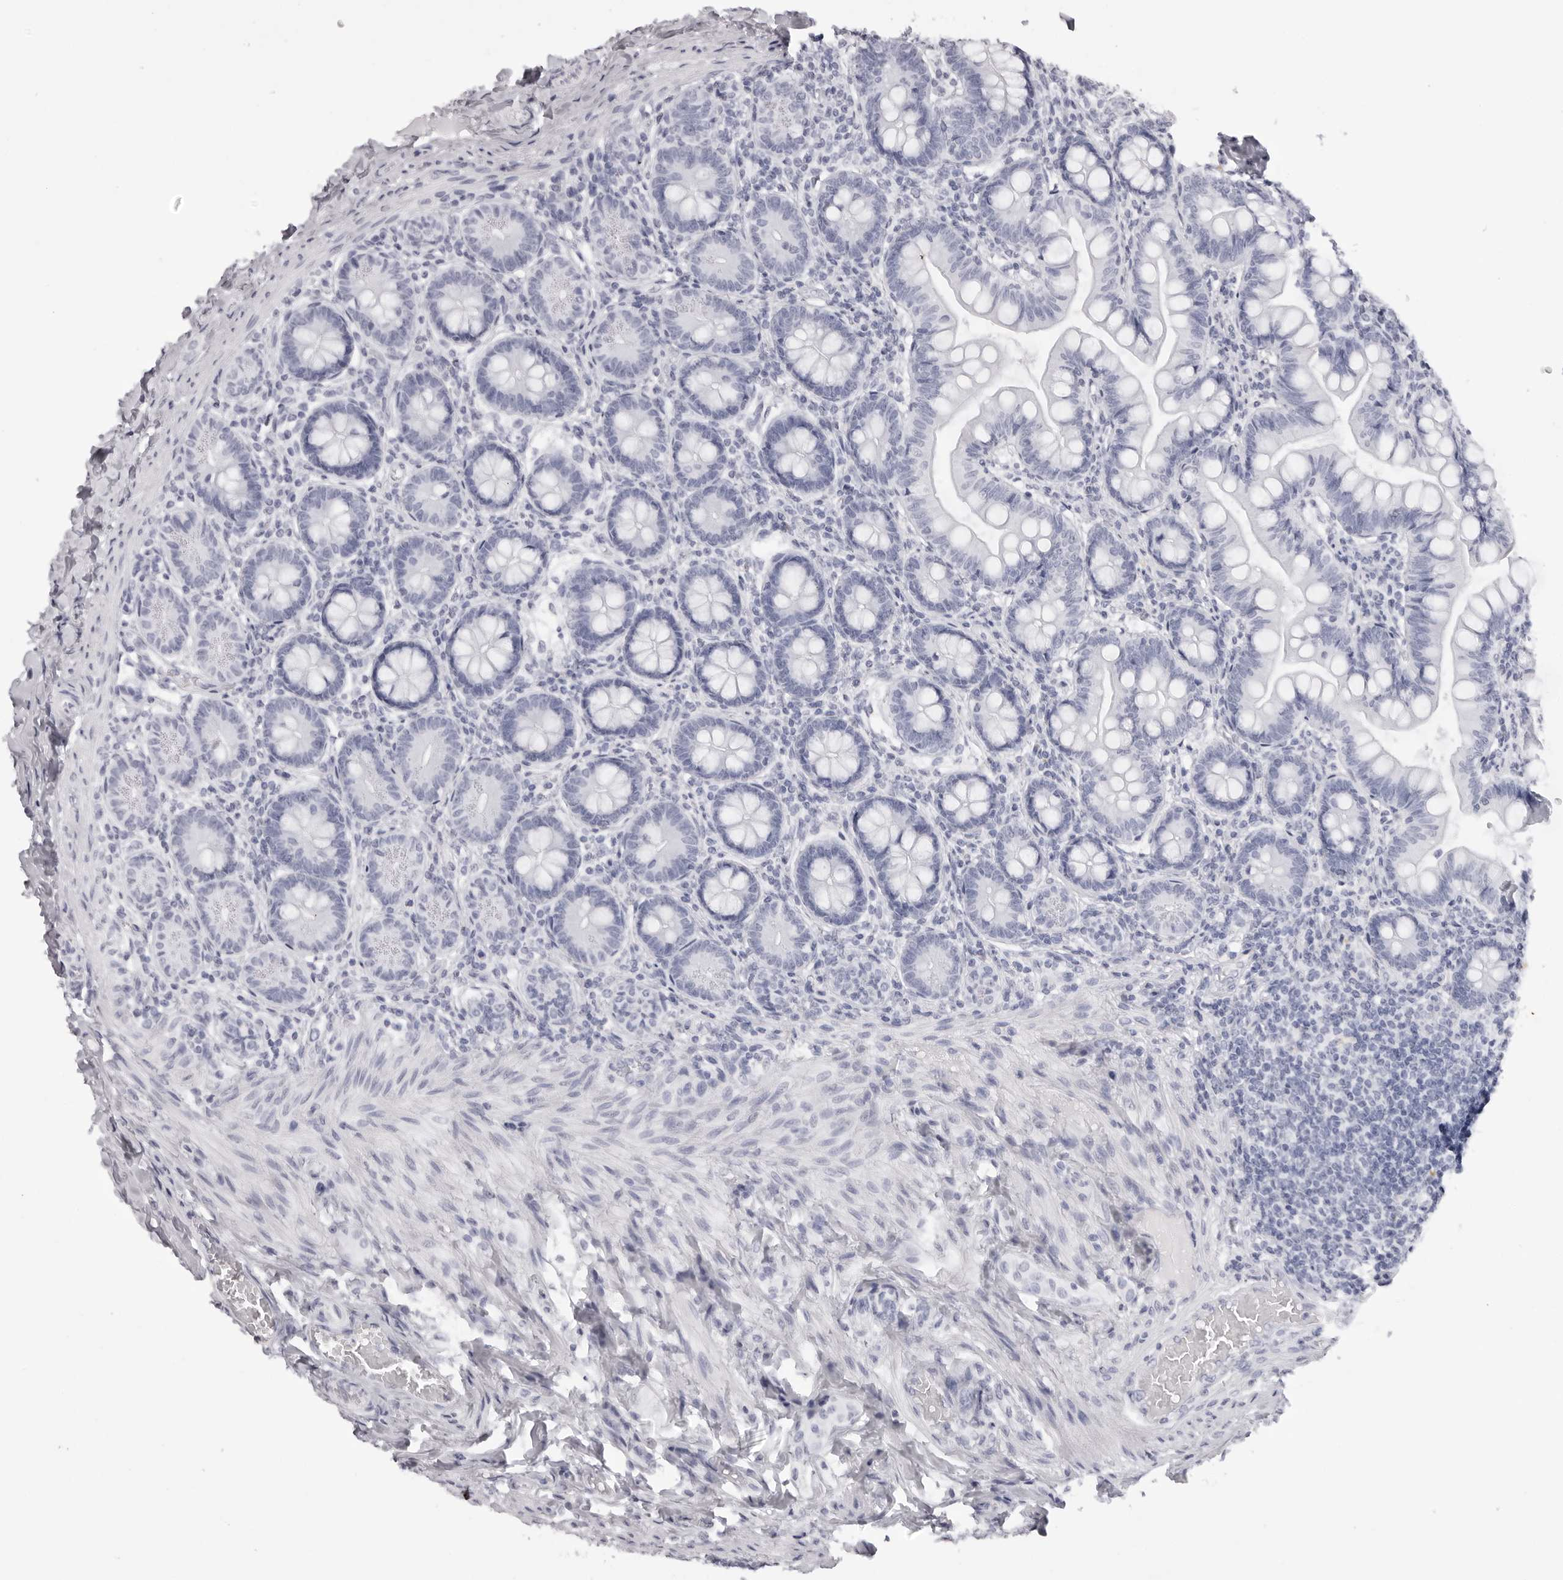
{"staining": {"intensity": "negative", "quantity": "none", "location": "none"}, "tissue": "small intestine", "cell_type": "Glandular cells", "image_type": "normal", "snomed": [{"axis": "morphology", "description": "Normal tissue, NOS"}, {"axis": "topography", "description": "Small intestine"}], "caption": "Immunohistochemical staining of normal small intestine demonstrates no significant staining in glandular cells. (Stains: DAB (3,3'-diaminobenzidine) immunohistochemistry with hematoxylin counter stain, Microscopy: brightfield microscopy at high magnification).", "gene": "RHO", "patient": {"sex": "male", "age": 7}}